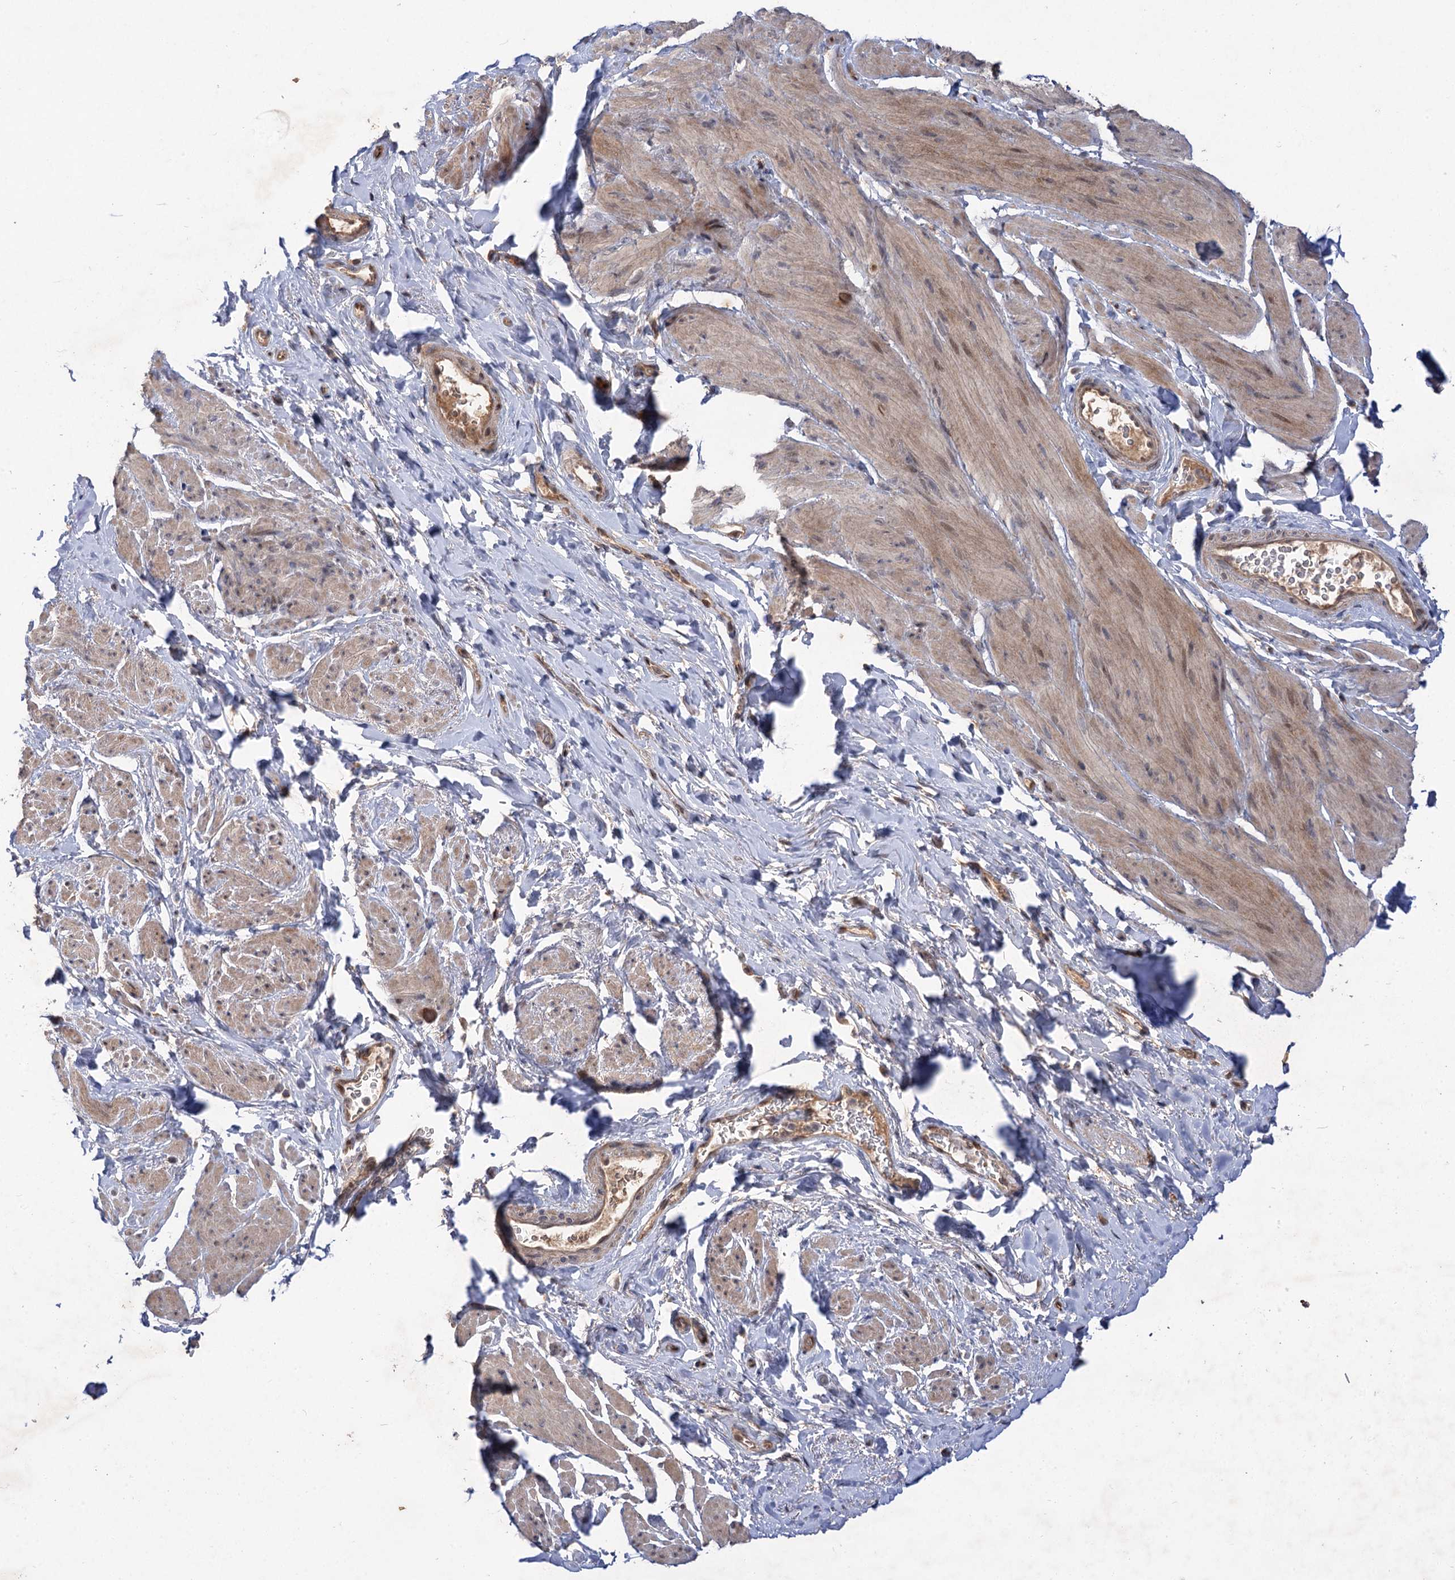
{"staining": {"intensity": "weak", "quantity": "25%-75%", "location": "cytoplasmic/membranous"}, "tissue": "smooth muscle", "cell_type": "Smooth muscle cells", "image_type": "normal", "snomed": [{"axis": "morphology", "description": "Normal tissue, NOS"}, {"axis": "topography", "description": "Smooth muscle"}, {"axis": "topography", "description": "Peripheral nerve tissue"}], "caption": "IHC image of benign smooth muscle stained for a protein (brown), which shows low levels of weak cytoplasmic/membranous staining in approximately 25%-75% of smooth muscle cells.", "gene": "FBXW8", "patient": {"sex": "male", "age": 69}}